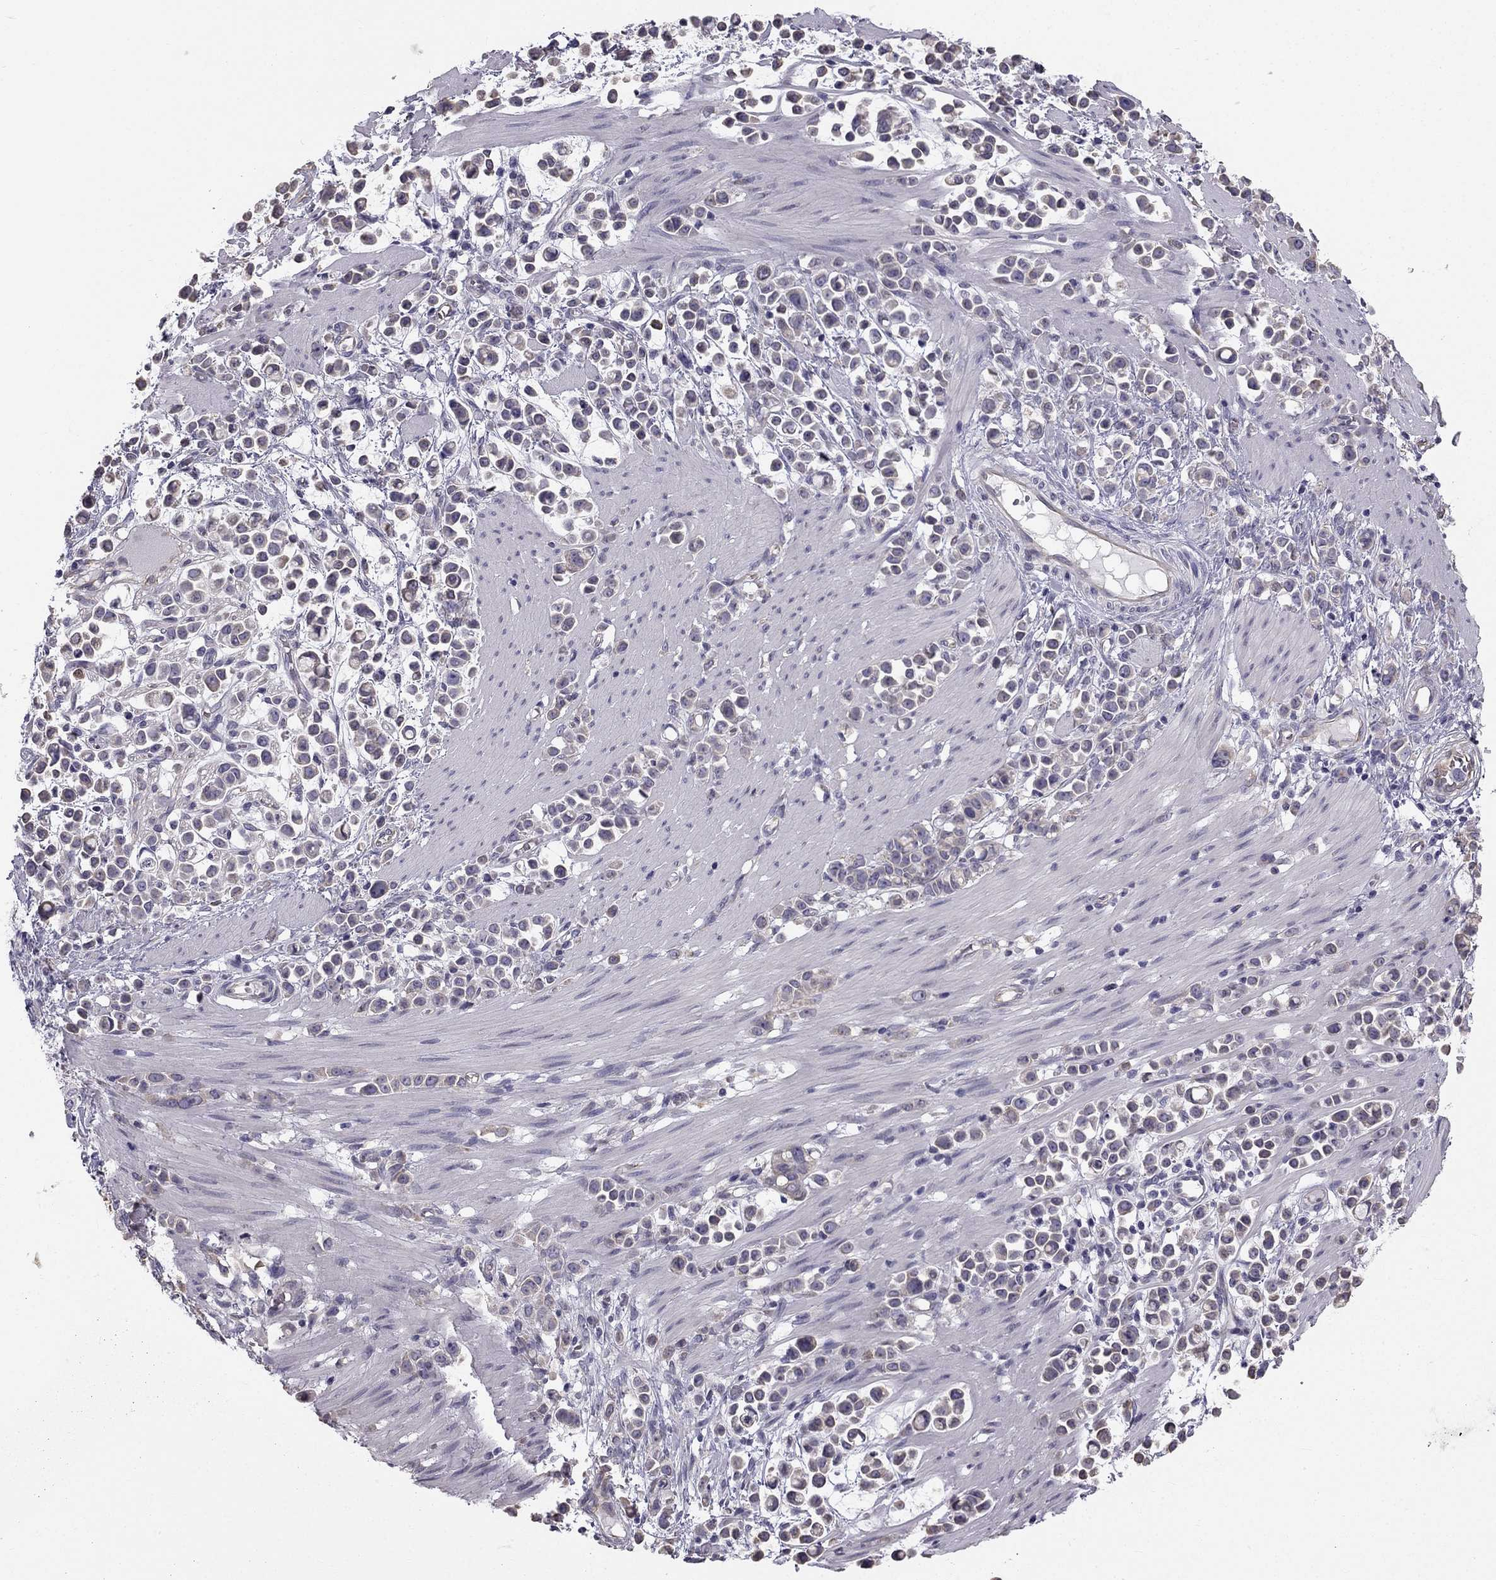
{"staining": {"intensity": "negative", "quantity": "none", "location": "none"}, "tissue": "stomach cancer", "cell_type": "Tumor cells", "image_type": "cancer", "snomed": [{"axis": "morphology", "description": "Adenocarcinoma, NOS"}, {"axis": "topography", "description": "Stomach"}], "caption": "The image displays no significant expression in tumor cells of adenocarcinoma (stomach).", "gene": "CCDC40", "patient": {"sex": "male", "age": 82}}